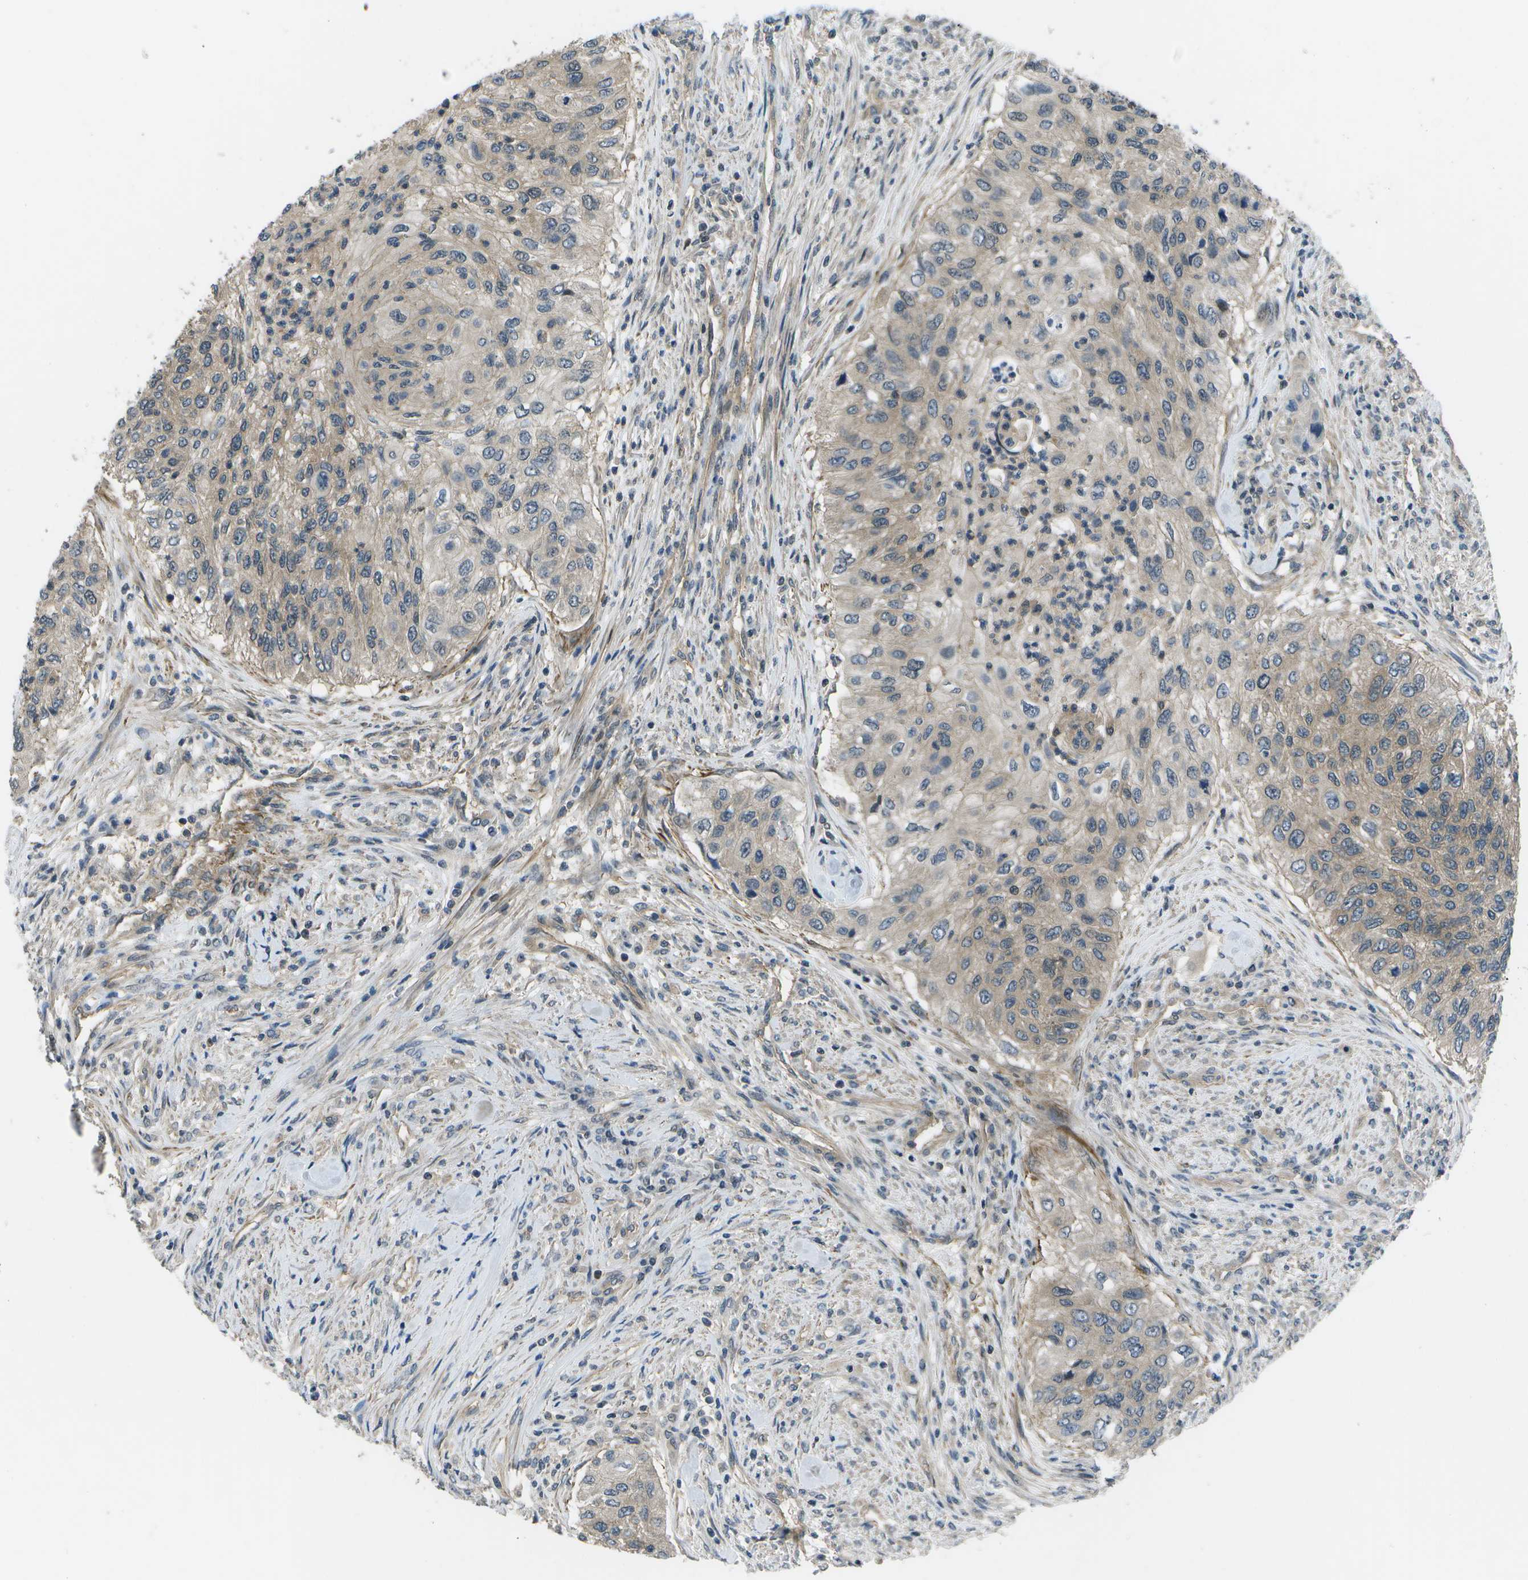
{"staining": {"intensity": "weak", "quantity": "25%-75%", "location": "cytoplasmic/membranous"}, "tissue": "urothelial cancer", "cell_type": "Tumor cells", "image_type": "cancer", "snomed": [{"axis": "morphology", "description": "Urothelial carcinoma, High grade"}, {"axis": "topography", "description": "Urinary bladder"}], "caption": "The histopathology image shows a brown stain indicating the presence of a protein in the cytoplasmic/membranous of tumor cells in urothelial cancer.", "gene": "ENPP5", "patient": {"sex": "female", "age": 60}}